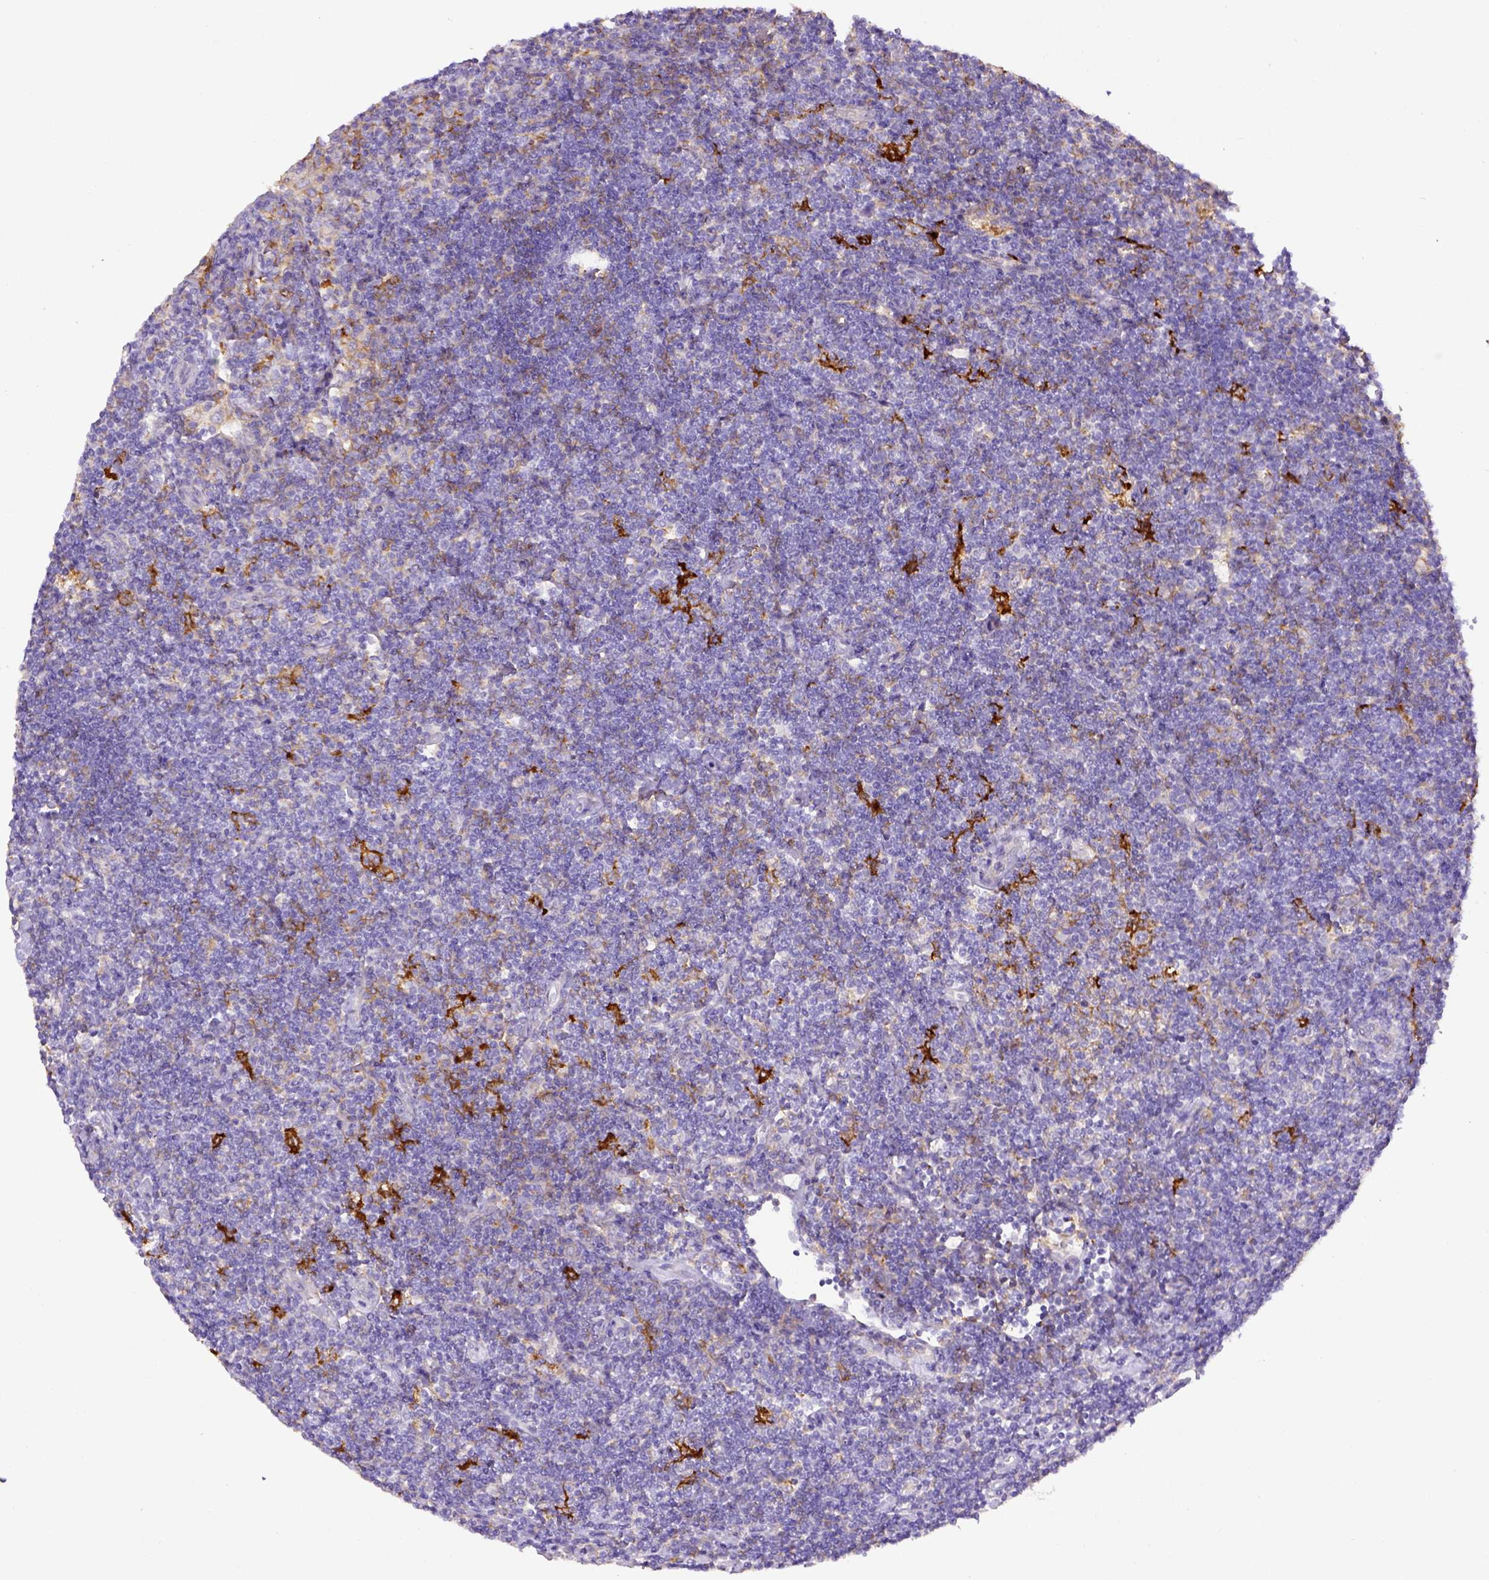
{"staining": {"intensity": "weak", "quantity": "25%-75%", "location": "cytoplasmic/membranous"}, "tissue": "lymphoma", "cell_type": "Tumor cells", "image_type": "cancer", "snomed": [{"axis": "morphology", "description": "Hodgkin's disease, NOS"}, {"axis": "topography", "description": "Lymph node"}], "caption": "Protein positivity by immunohistochemistry demonstrates weak cytoplasmic/membranous staining in about 25%-75% of tumor cells in Hodgkin's disease. (Brightfield microscopy of DAB IHC at high magnification).", "gene": "CD40", "patient": {"sex": "male", "age": 40}}